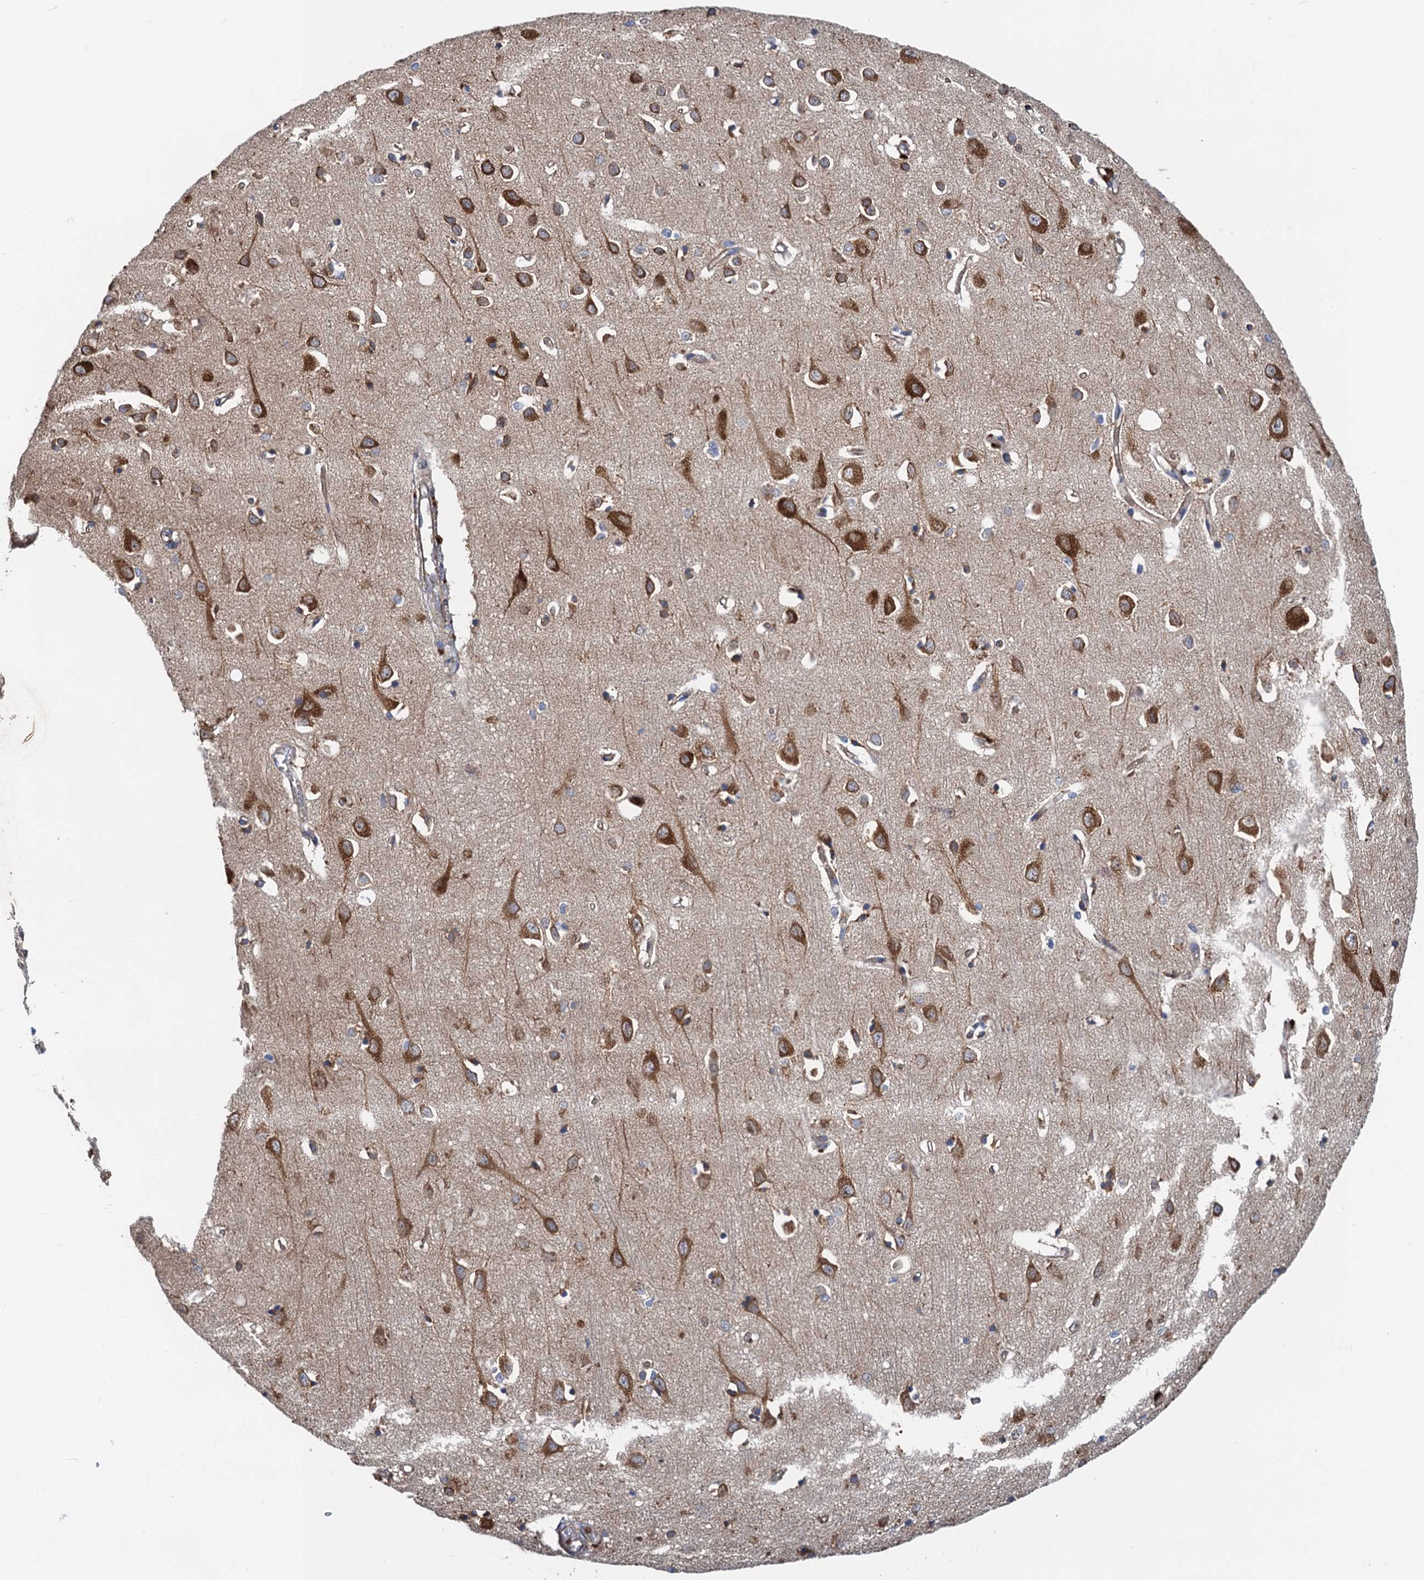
{"staining": {"intensity": "weak", "quantity": "25%-75%", "location": "cytoplasmic/membranous"}, "tissue": "cerebral cortex", "cell_type": "Endothelial cells", "image_type": "normal", "snomed": [{"axis": "morphology", "description": "Normal tissue, NOS"}, {"axis": "topography", "description": "Cerebral cortex"}], "caption": "Immunohistochemical staining of benign cerebral cortex shows weak cytoplasmic/membranous protein expression in approximately 25%-75% of endothelial cells.", "gene": "PJA2", "patient": {"sex": "female", "age": 64}}